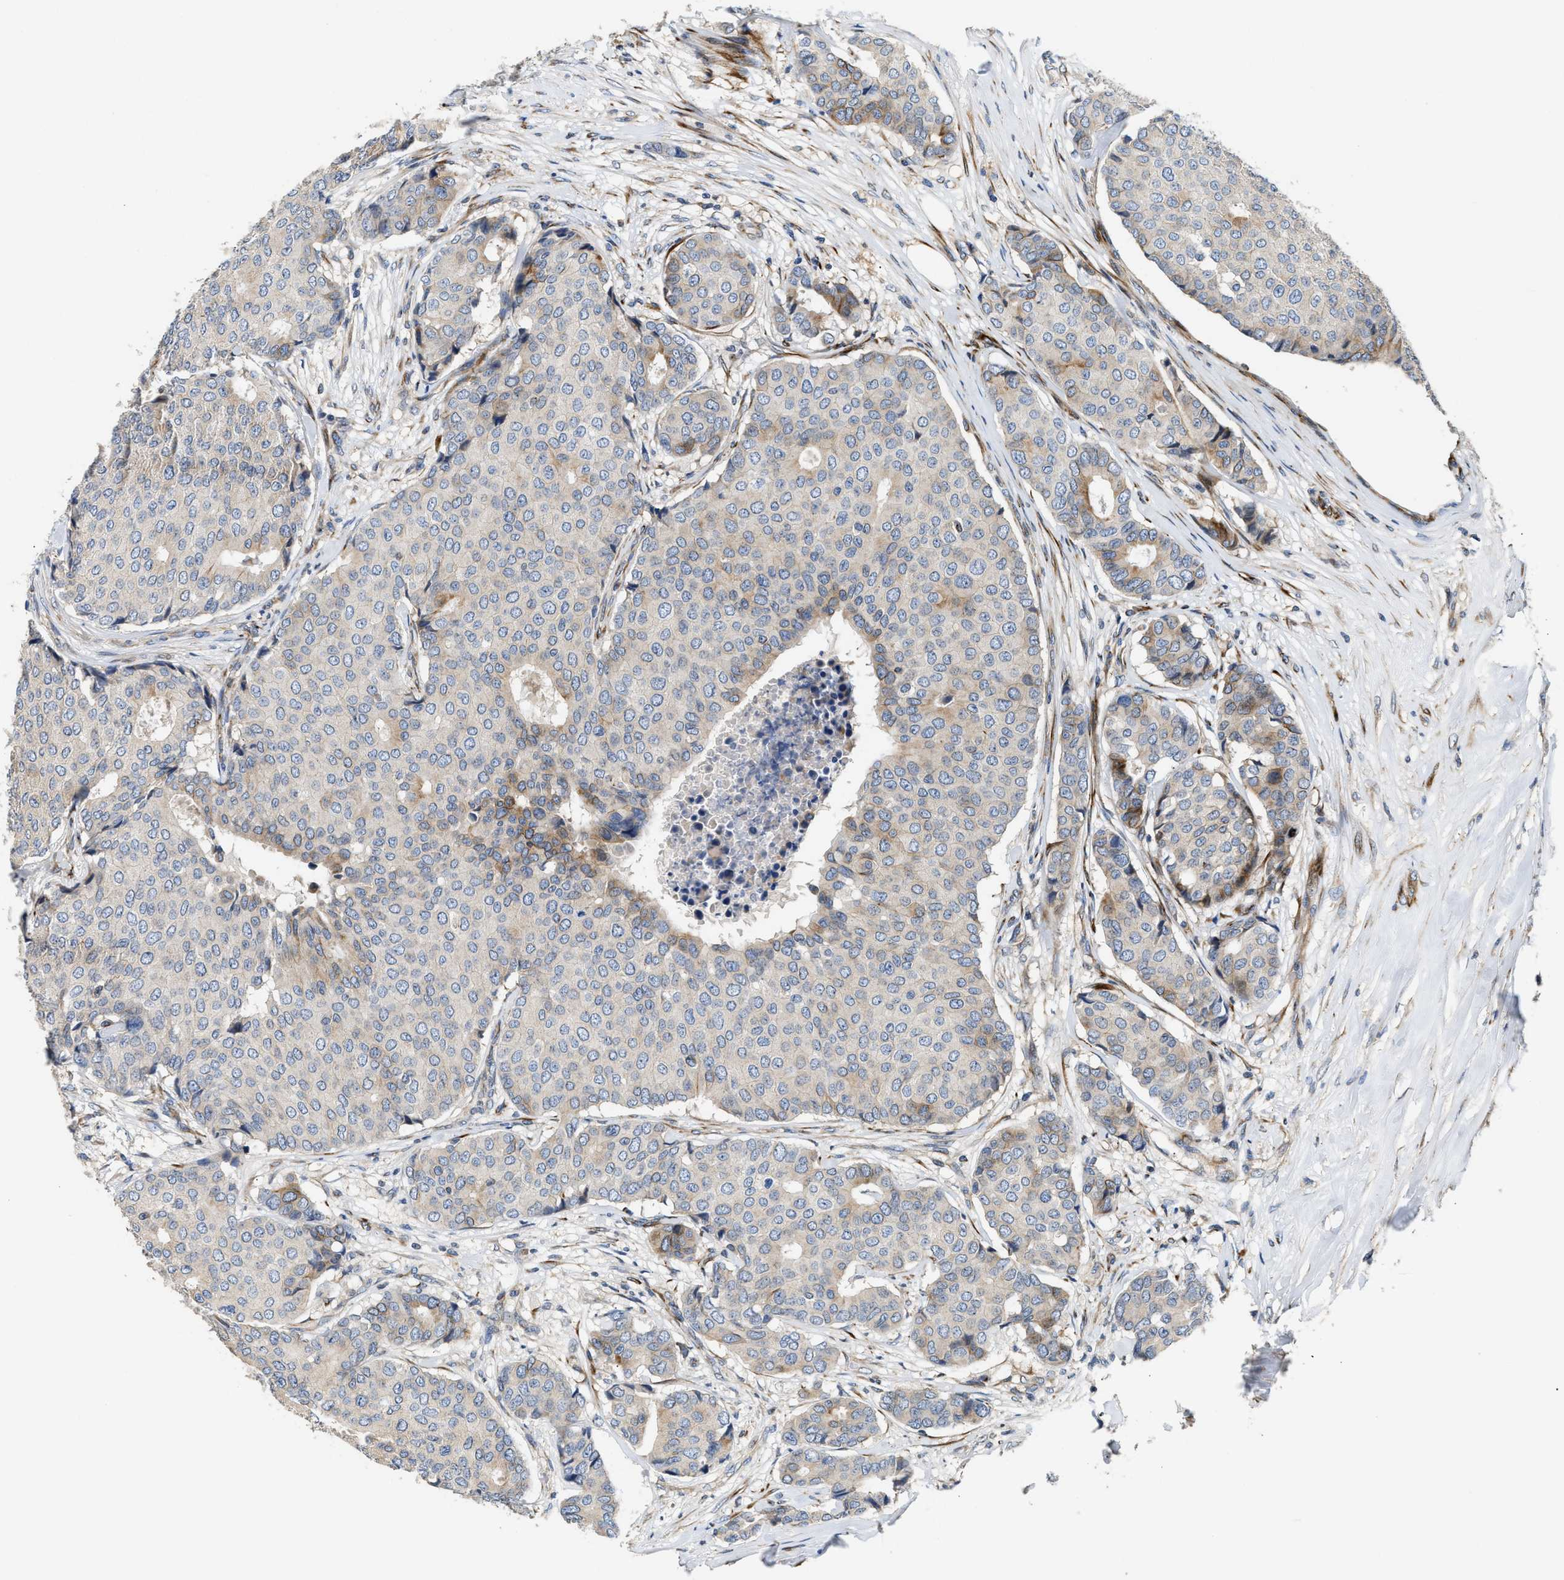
{"staining": {"intensity": "negative", "quantity": "none", "location": "none"}, "tissue": "breast cancer", "cell_type": "Tumor cells", "image_type": "cancer", "snomed": [{"axis": "morphology", "description": "Duct carcinoma"}, {"axis": "topography", "description": "Breast"}], "caption": "DAB immunohistochemical staining of breast cancer (invasive ductal carcinoma) reveals no significant staining in tumor cells.", "gene": "IL17RC", "patient": {"sex": "female", "age": 75}}